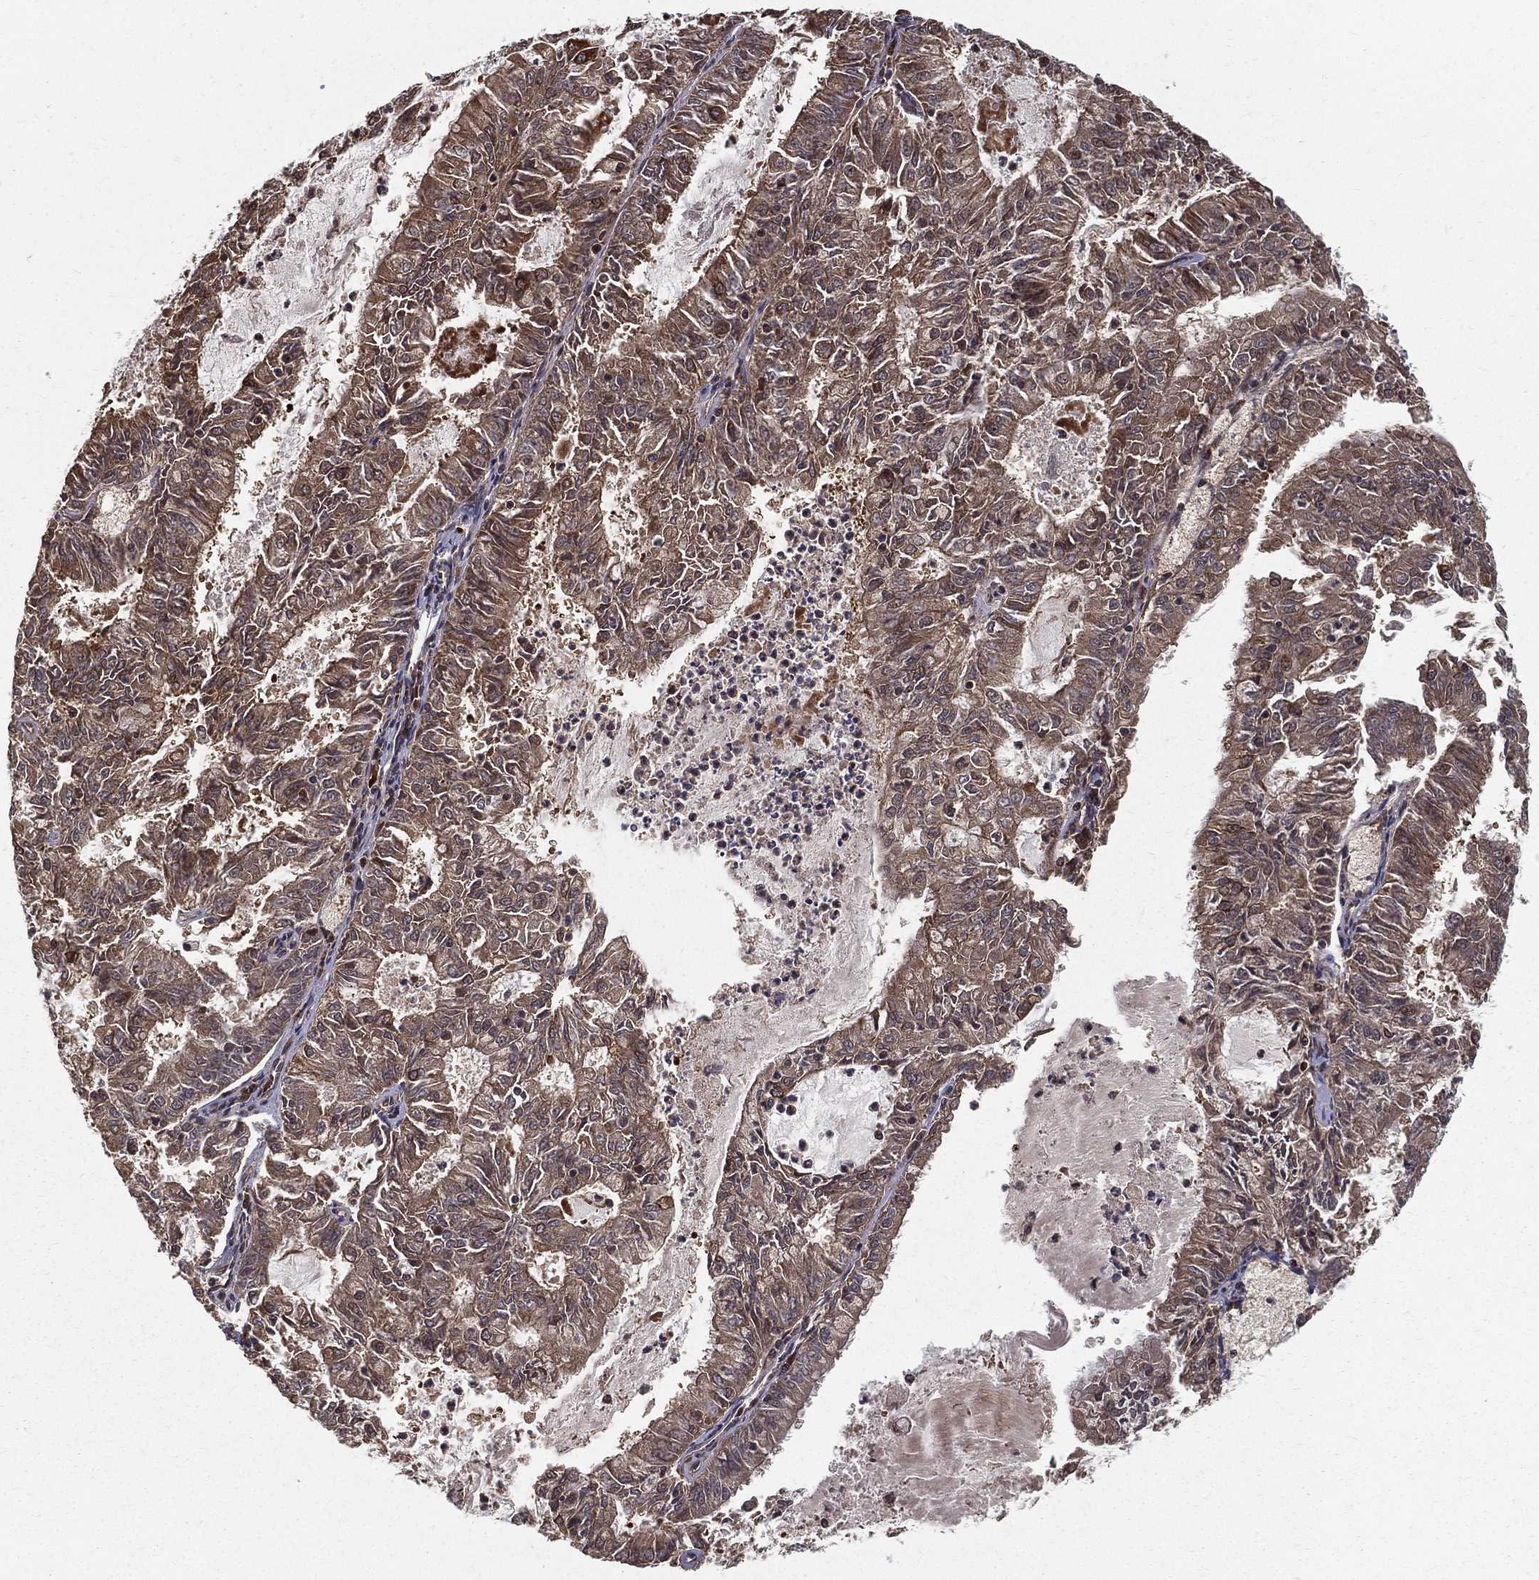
{"staining": {"intensity": "moderate", "quantity": ">75%", "location": "cytoplasmic/membranous"}, "tissue": "endometrial cancer", "cell_type": "Tumor cells", "image_type": "cancer", "snomed": [{"axis": "morphology", "description": "Adenocarcinoma, NOS"}, {"axis": "topography", "description": "Endometrium"}], "caption": "Endometrial adenocarcinoma was stained to show a protein in brown. There is medium levels of moderate cytoplasmic/membranous expression in about >75% of tumor cells.", "gene": "SLC6A6", "patient": {"sex": "female", "age": 57}}